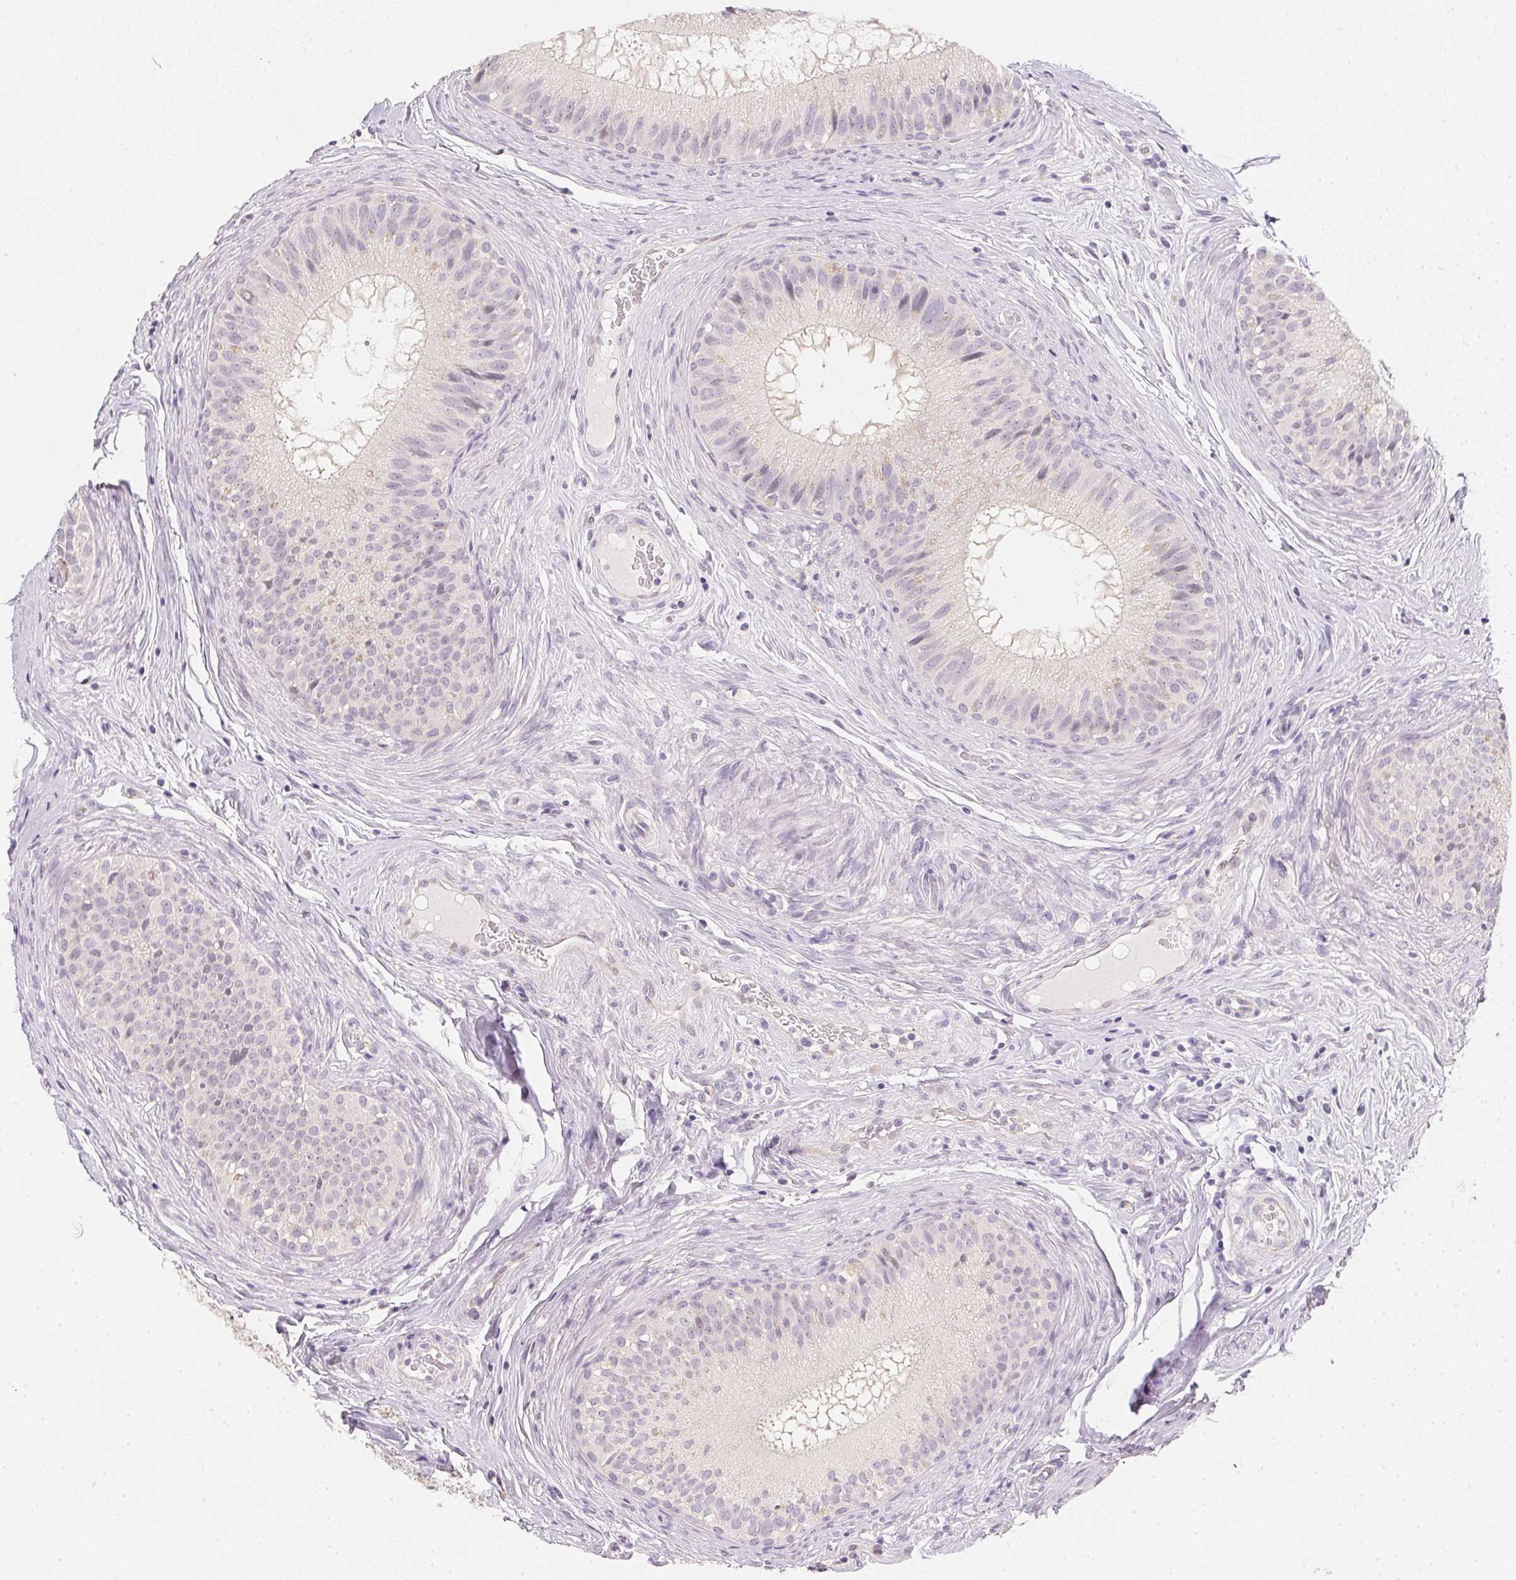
{"staining": {"intensity": "negative", "quantity": "none", "location": "none"}, "tissue": "epididymis", "cell_type": "Glandular cells", "image_type": "normal", "snomed": [{"axis": "morphology", "description": "Normal tissue, NOS"}, {"axis": "topography", "description": "Epididymis"}], "caption": "This histopathology image is of normal epididymis stained with immunohistochemistry to label a protein in brown with the nuclei are counter-stained blue. There is no positivity in glandular cells. (Stains: DAB immunohistochemistry (IHC) with hematoxylin counter stain, Microscopy: brightfield microscopy at high magnification).", "gene": "ZBBX", "patient": {"sex": "male", "age": 34}}